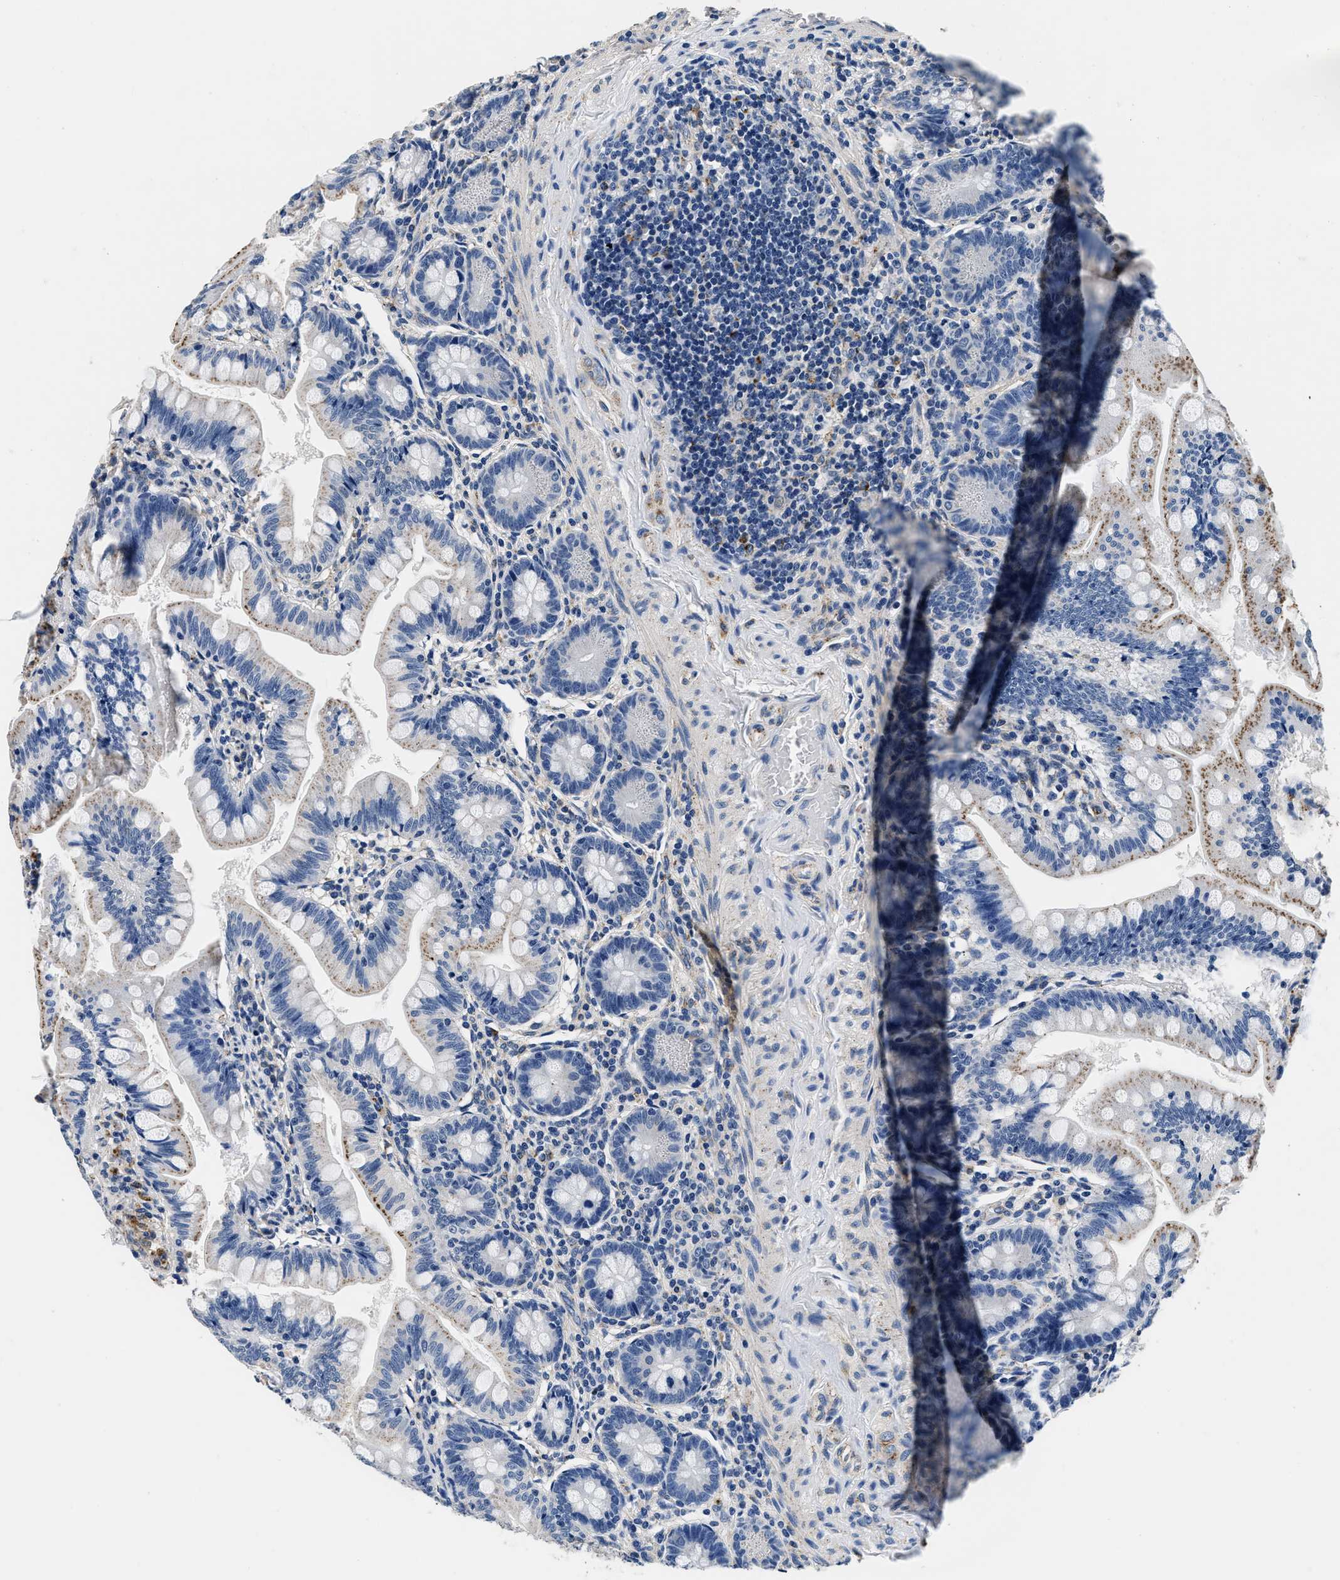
{"staining": {"intensity": "strong", "quantity": "<25%", "location": "cytoplasmic/membranous"}, "tissue": "small intestine", "cell_type": "Glandular cells", "image_type": "normal", "snomed": [{"axis": "morphology", "description": "Normal tissue, NOS"}, {"axis": "topography", "description": "Small intestine"}], "caption": "A medium amount of strong cytoplasmic/membranous positivity is identified in approximately <25% of glandular cells in normal small intestine. The protein is shown in brown color, while the nuclei are stained blue.", "gene": "GRN", "patient": {"sex": "male", "age": 7}}